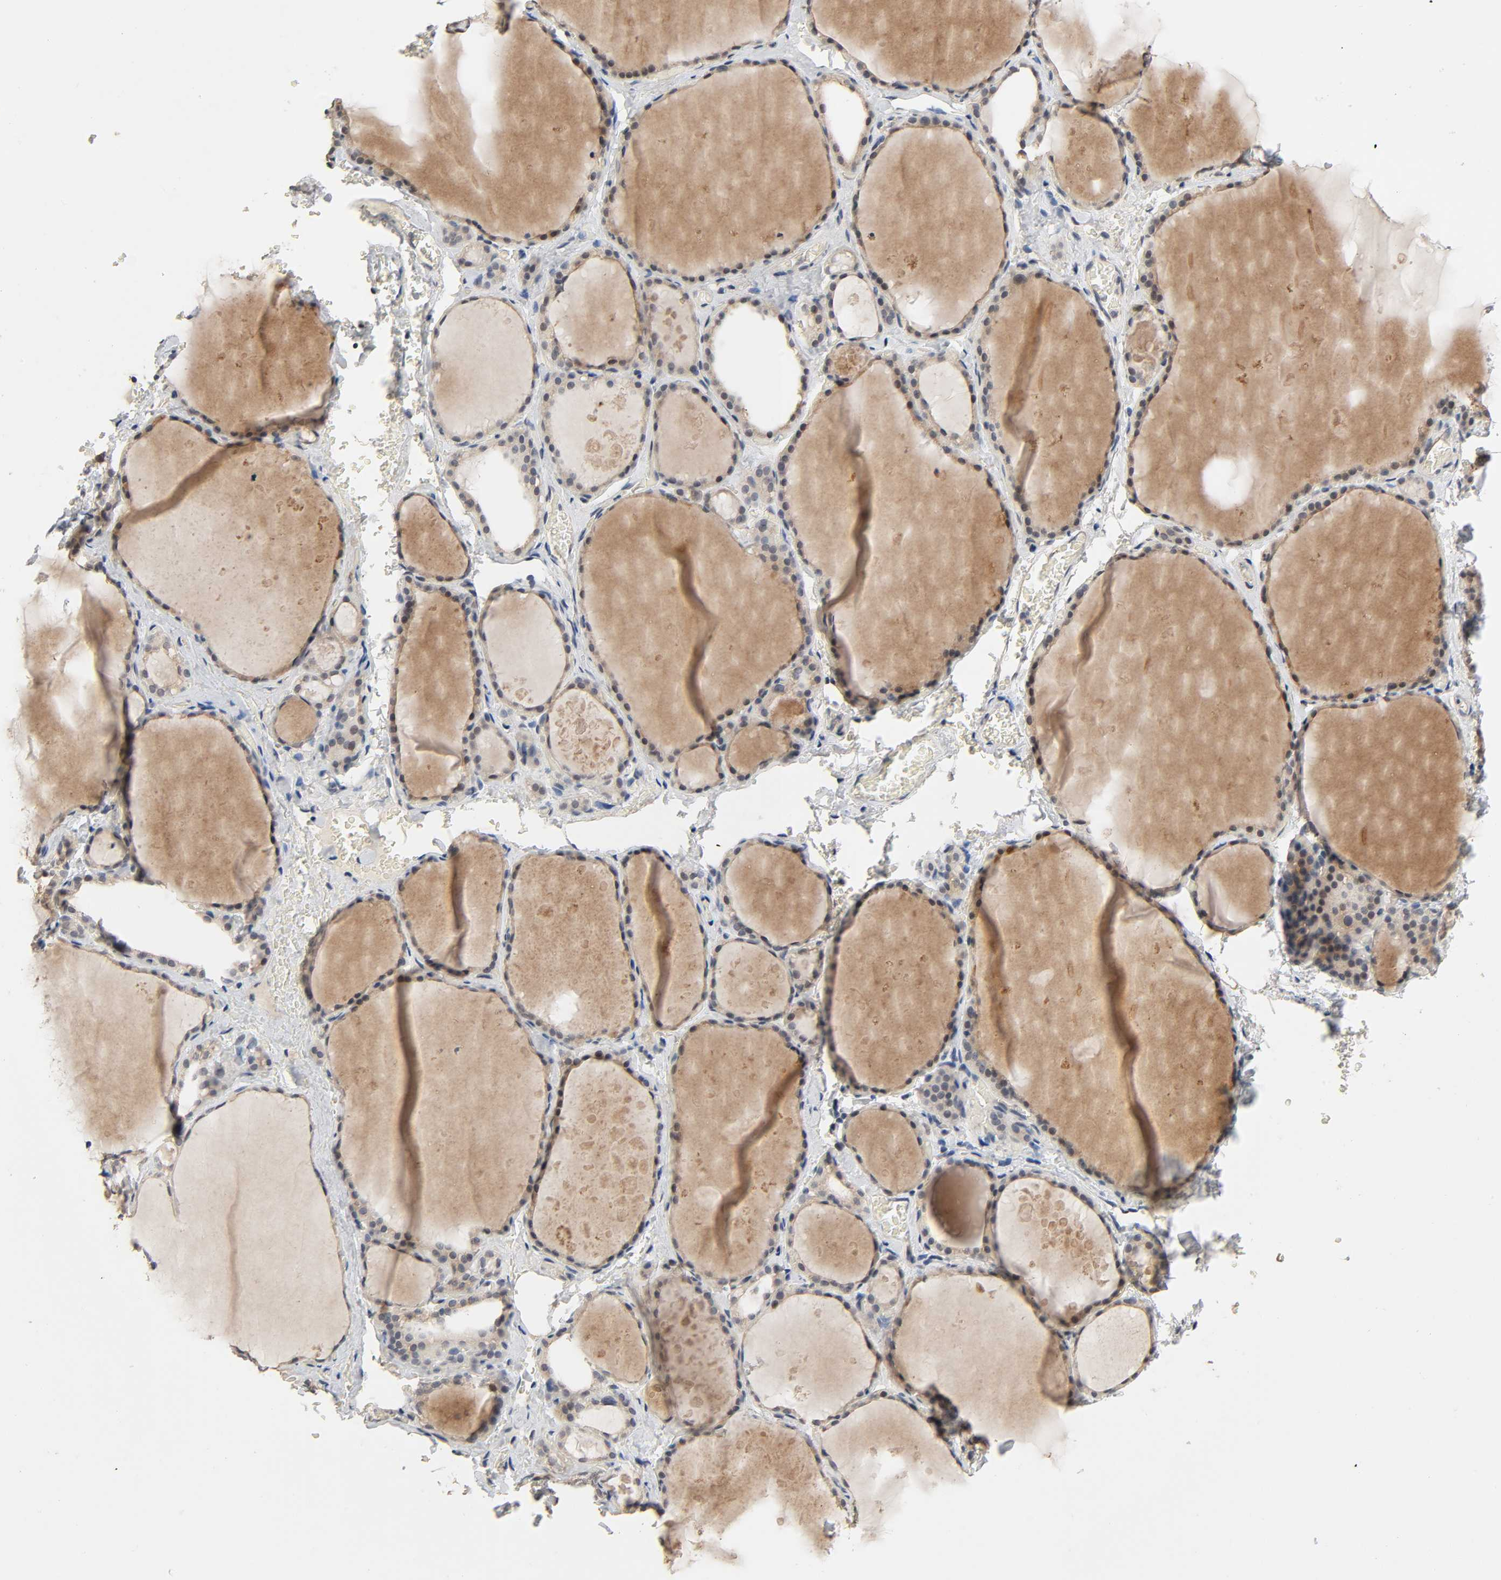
{"staining": {"intensity": "weak", "quantity": "25%-75%", "location": "cytoplasmic/membranous"}, "tissue": "thyroid gland", "cell_type": "Glandular cells", "image_type": "normal", "snomed": [{"axis": "morphology", "description": "Normal tissue, NOS"}, {"axis": "topography", "description": "Thyroid gland"}], "caption": "The immunohistochemical stain highlights weak cytoplasmic/membranous positivity in glandular cells of unremarkable thyroid gland. Immunohistochemistry stains the protein of interest in brown and the nuclei are stained blue.", "gene": "MAGEA8", "patient": {"sex": "male", "age": 61}}